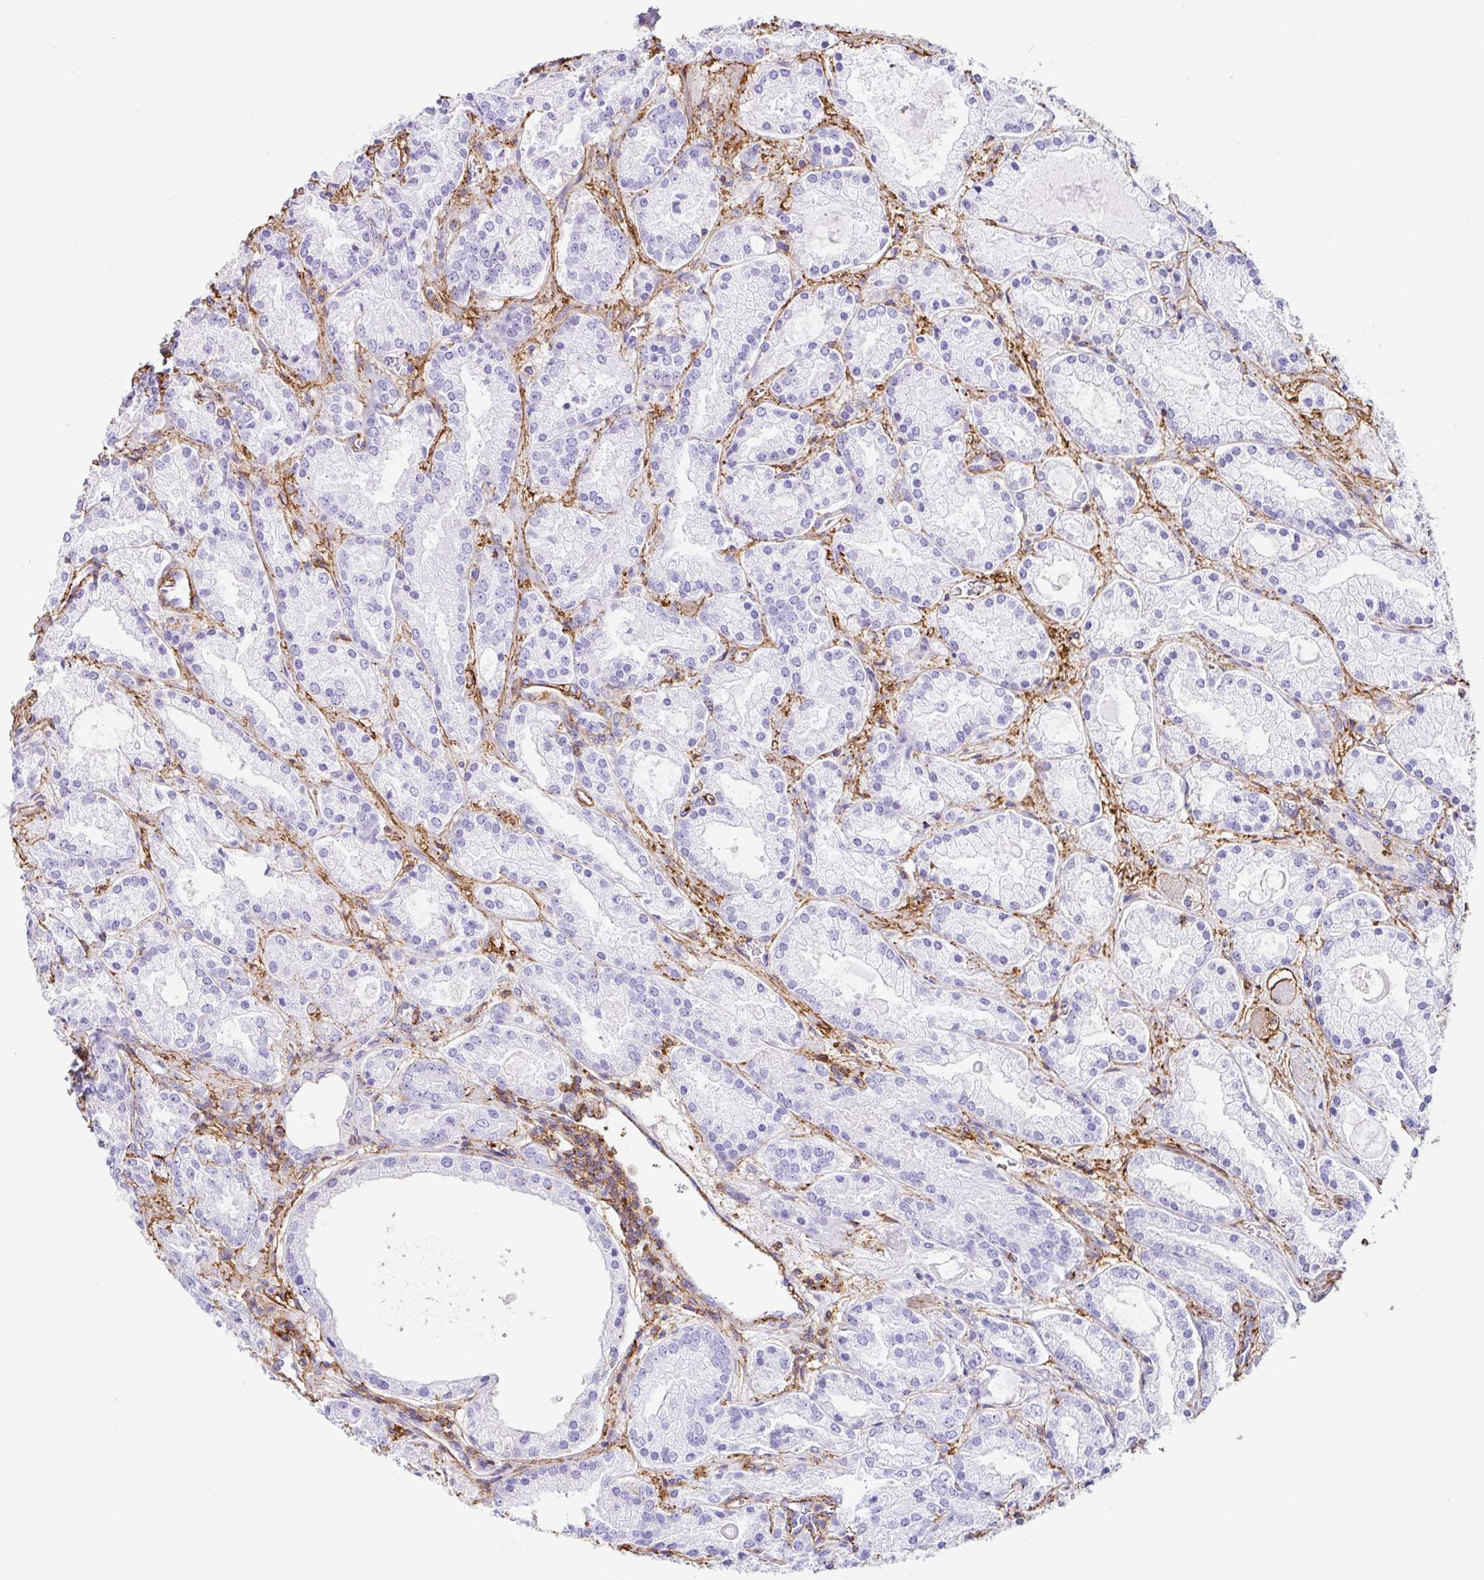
{"staining": {"intensity": "negative", "quantity": "none", "location": "none"}, "tissue": "prostate cancer", "cell_type": "Tumor cells", "image_type": "cancer", "snomed": [{"axis": "morphology", "description": "Adenocarcinoma, High grade"}, {"axis": "topography", "description": "Prostate"}], "caption": "Immunohistochemical staining of high-grade adenocarcinoma (prostate) displays no significant expression in tumor cells.", "gene": "MTTP", "patient": {"sex": "male", "age": 67}}